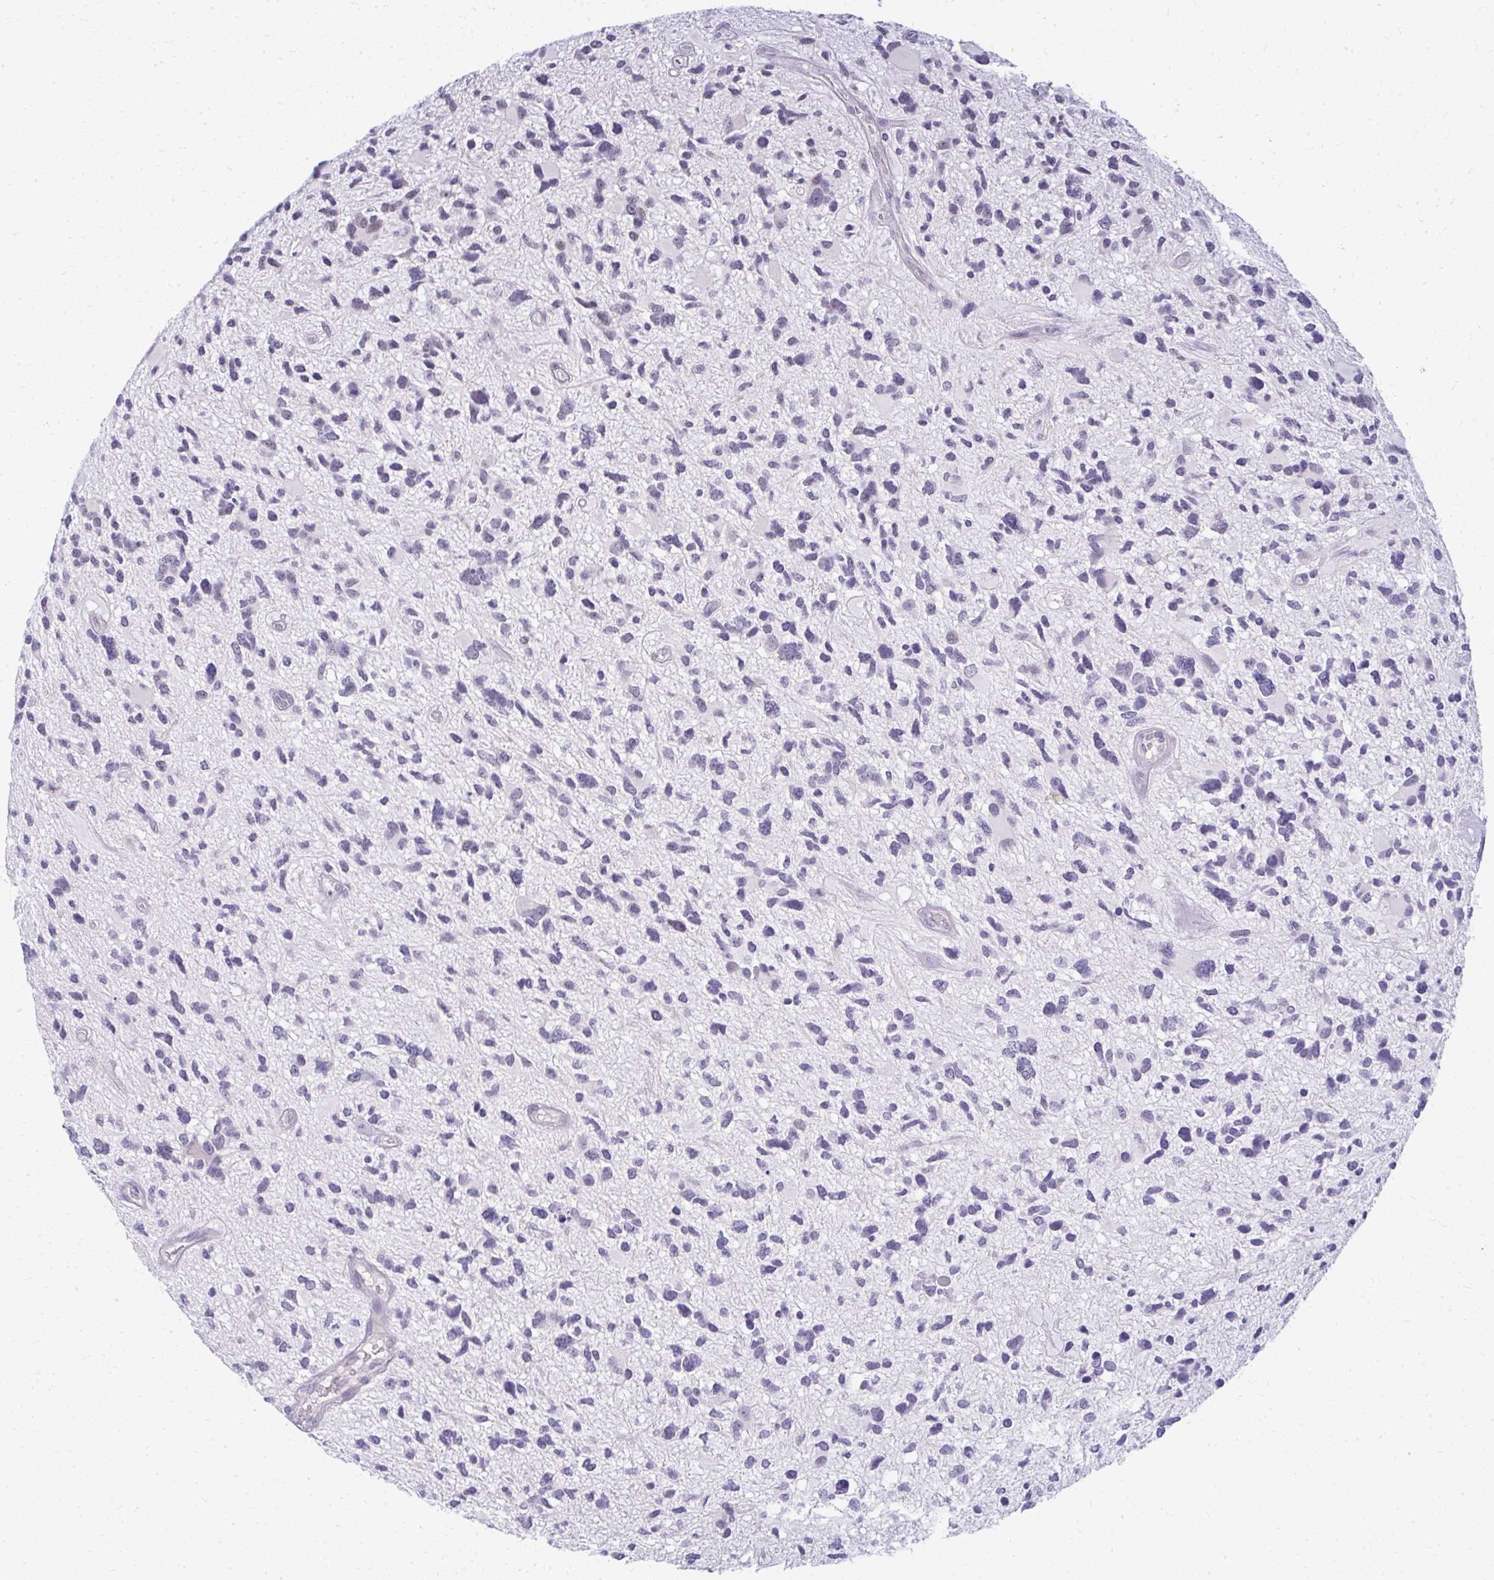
{"staining": {"intensity": "negative", "quantity": "none", "location": "none"}, "tissue": "glioma", "cell_type": "Tumor cells", "image_type": "cancer", "snomed": [{"axis": "morphology", "description": "Glioma, malignant, High grade"}, {"axis": "topography", "description": "Brain"}], "caption": "Immunohistochemistry of human malignant glioma (high-grade) reveals no staining in tumor cells.", "gene": "TEX33", "patient": {"sex": "female", "age": 11}}